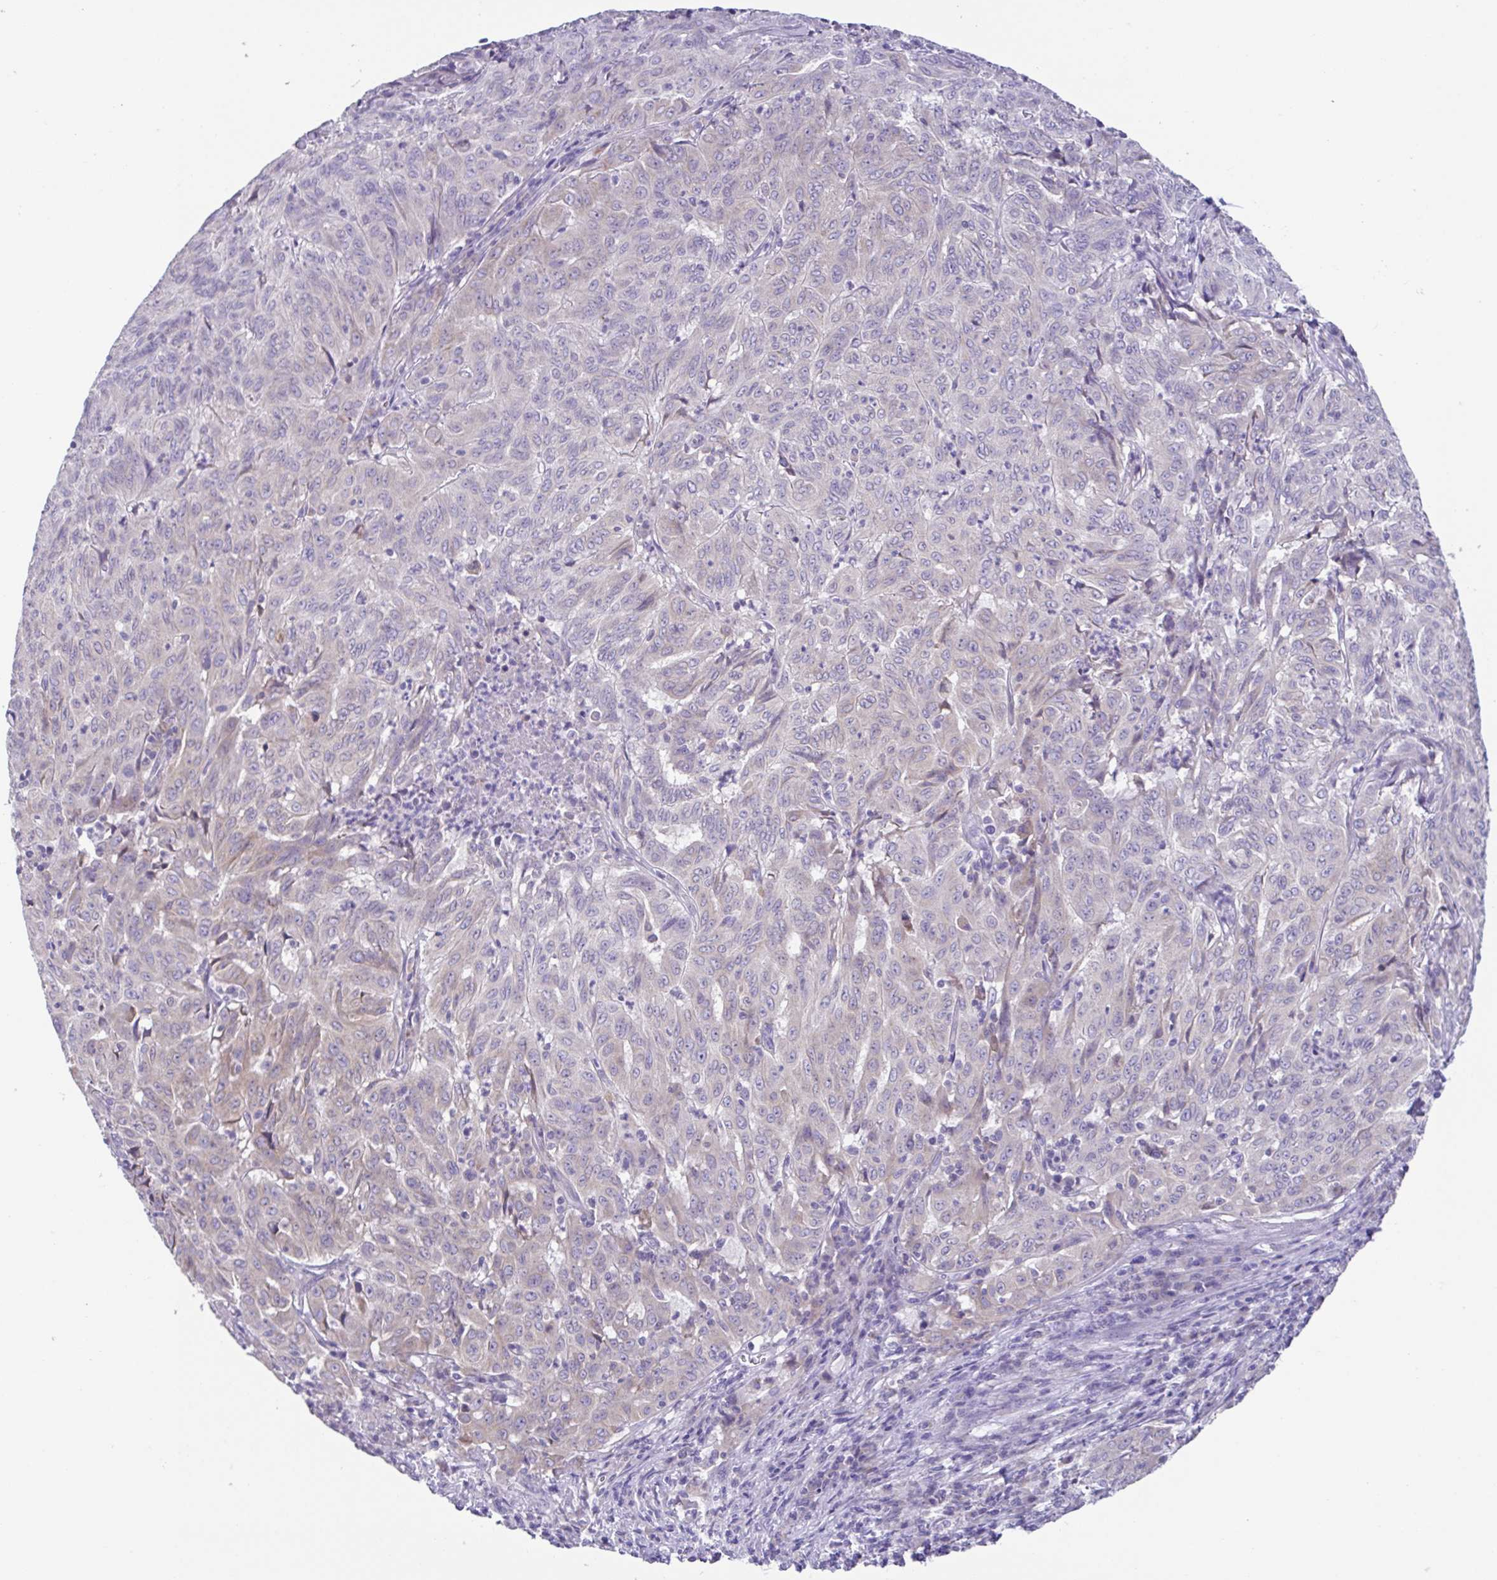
{"staining": {"intensity": "negative", "quantity": "none", "location": "none"}, "tissue": "pancreatic cancer", "cell_type": "Tumor cells", "image_type": "cancer", "snomed": [{"axis": "morphology", "description": "Adenocarcinoma, NOS"}, {"axis": "topography", "description": "Pancreas"}], "caption": "A histopathology image of pancreatic cancer (adenocarcinoma) stained for a protein reveals no brown staining in tumor cells.", "gene": "RDH11", "patient": {"sex": "male", "age": 63}}